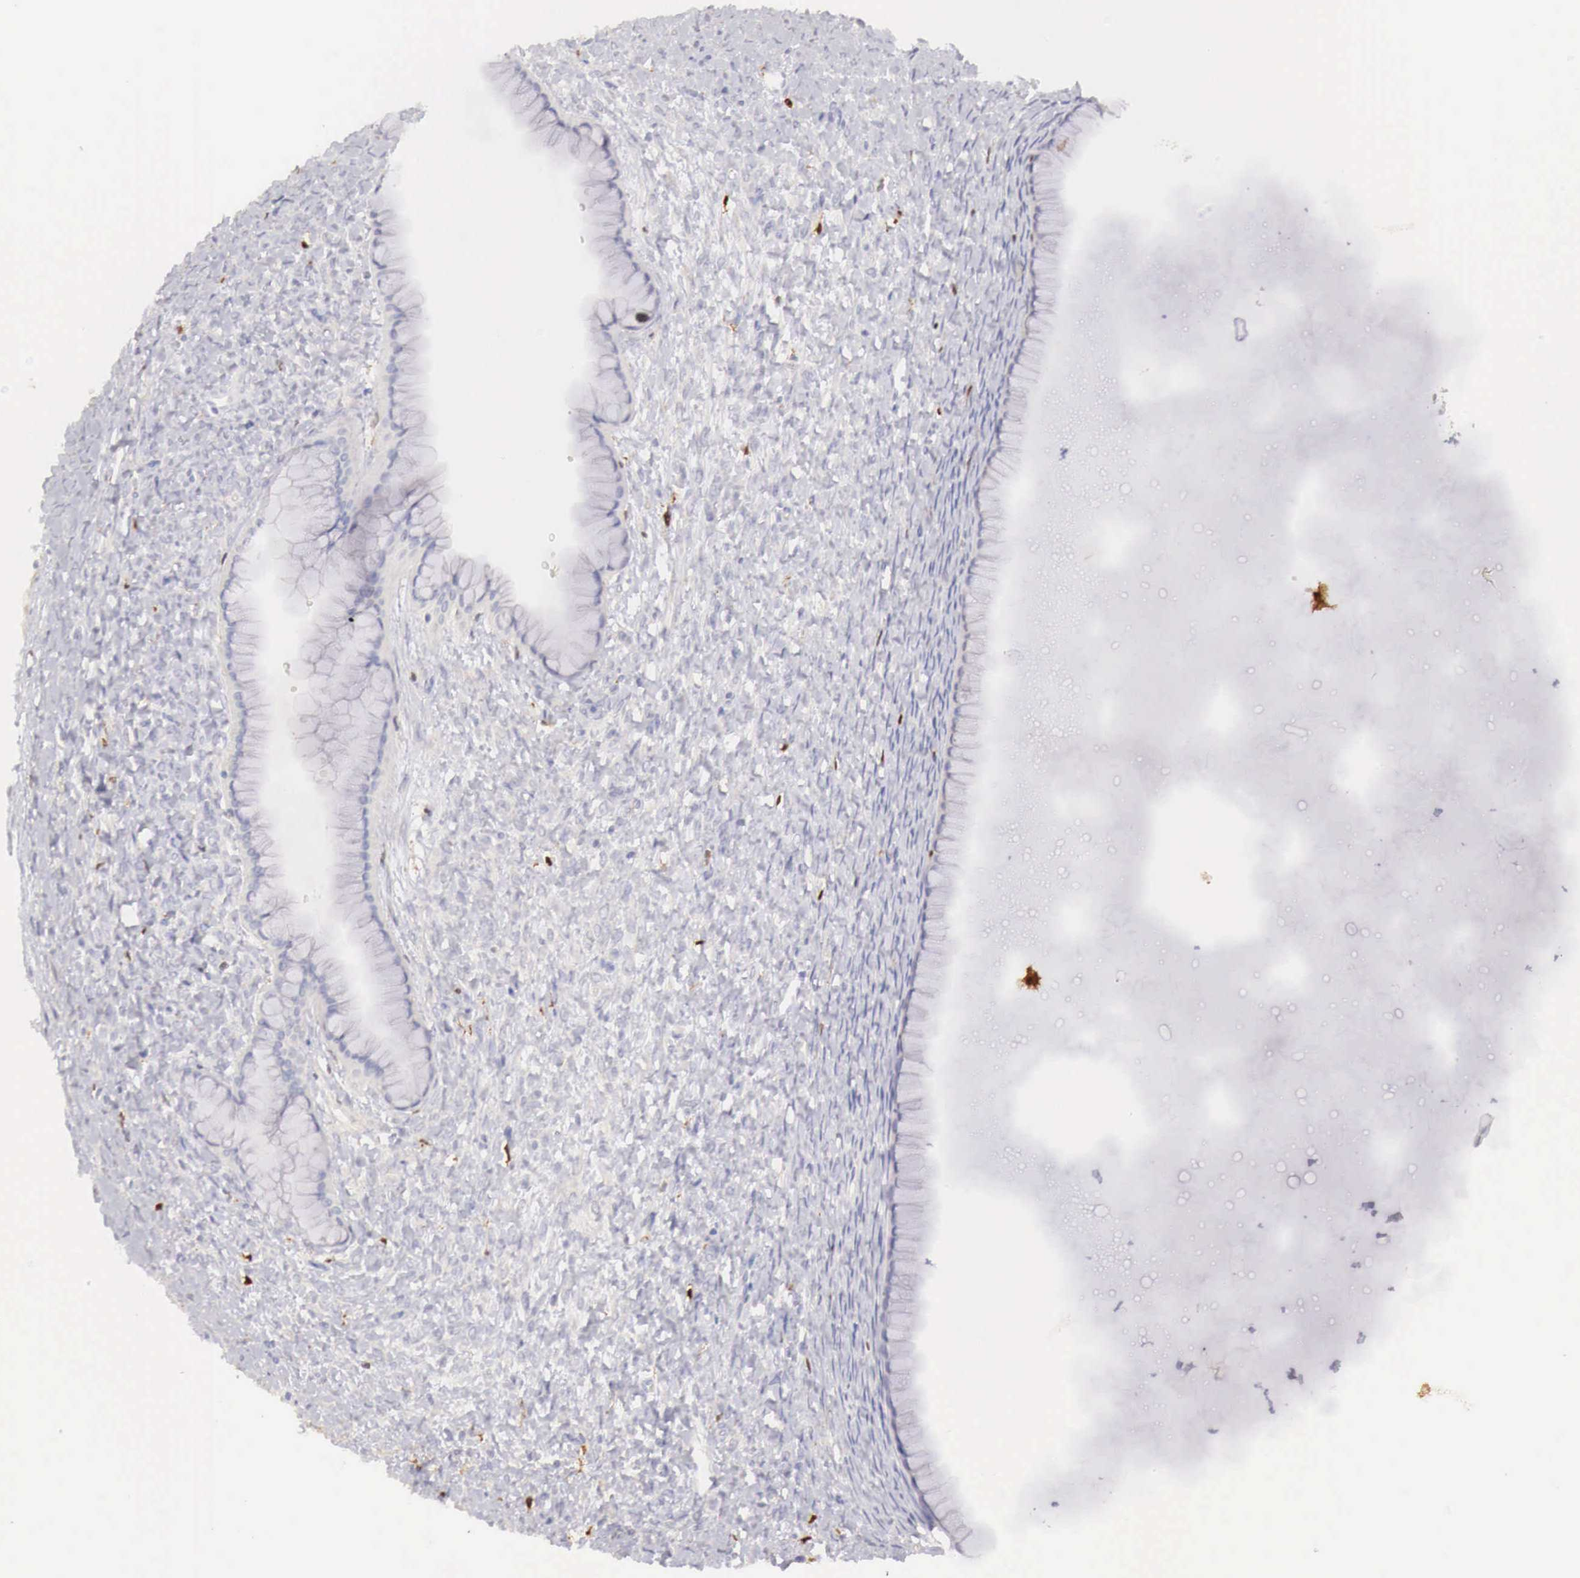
{"staining": {"intensity": "negative", "quantity": "none", "location": "none"}, "tissue": "ovarian cancer", "cell_type": "Tumor cells", "image_type": "cancer", "snomed": [{"axis": "morphology", "description": "Cystadenocarcinoma, mucinous, NOS"}, {"axis": "topography", "description": "Ovary"}], "caption": "This is an immunohistochemistry histopathology image of ovarian mucinous cystadenocarcinoma. There is no positivity in tumor cells.", "gene": "RENBP", "patient": {"sex": "female", "age": 25}}